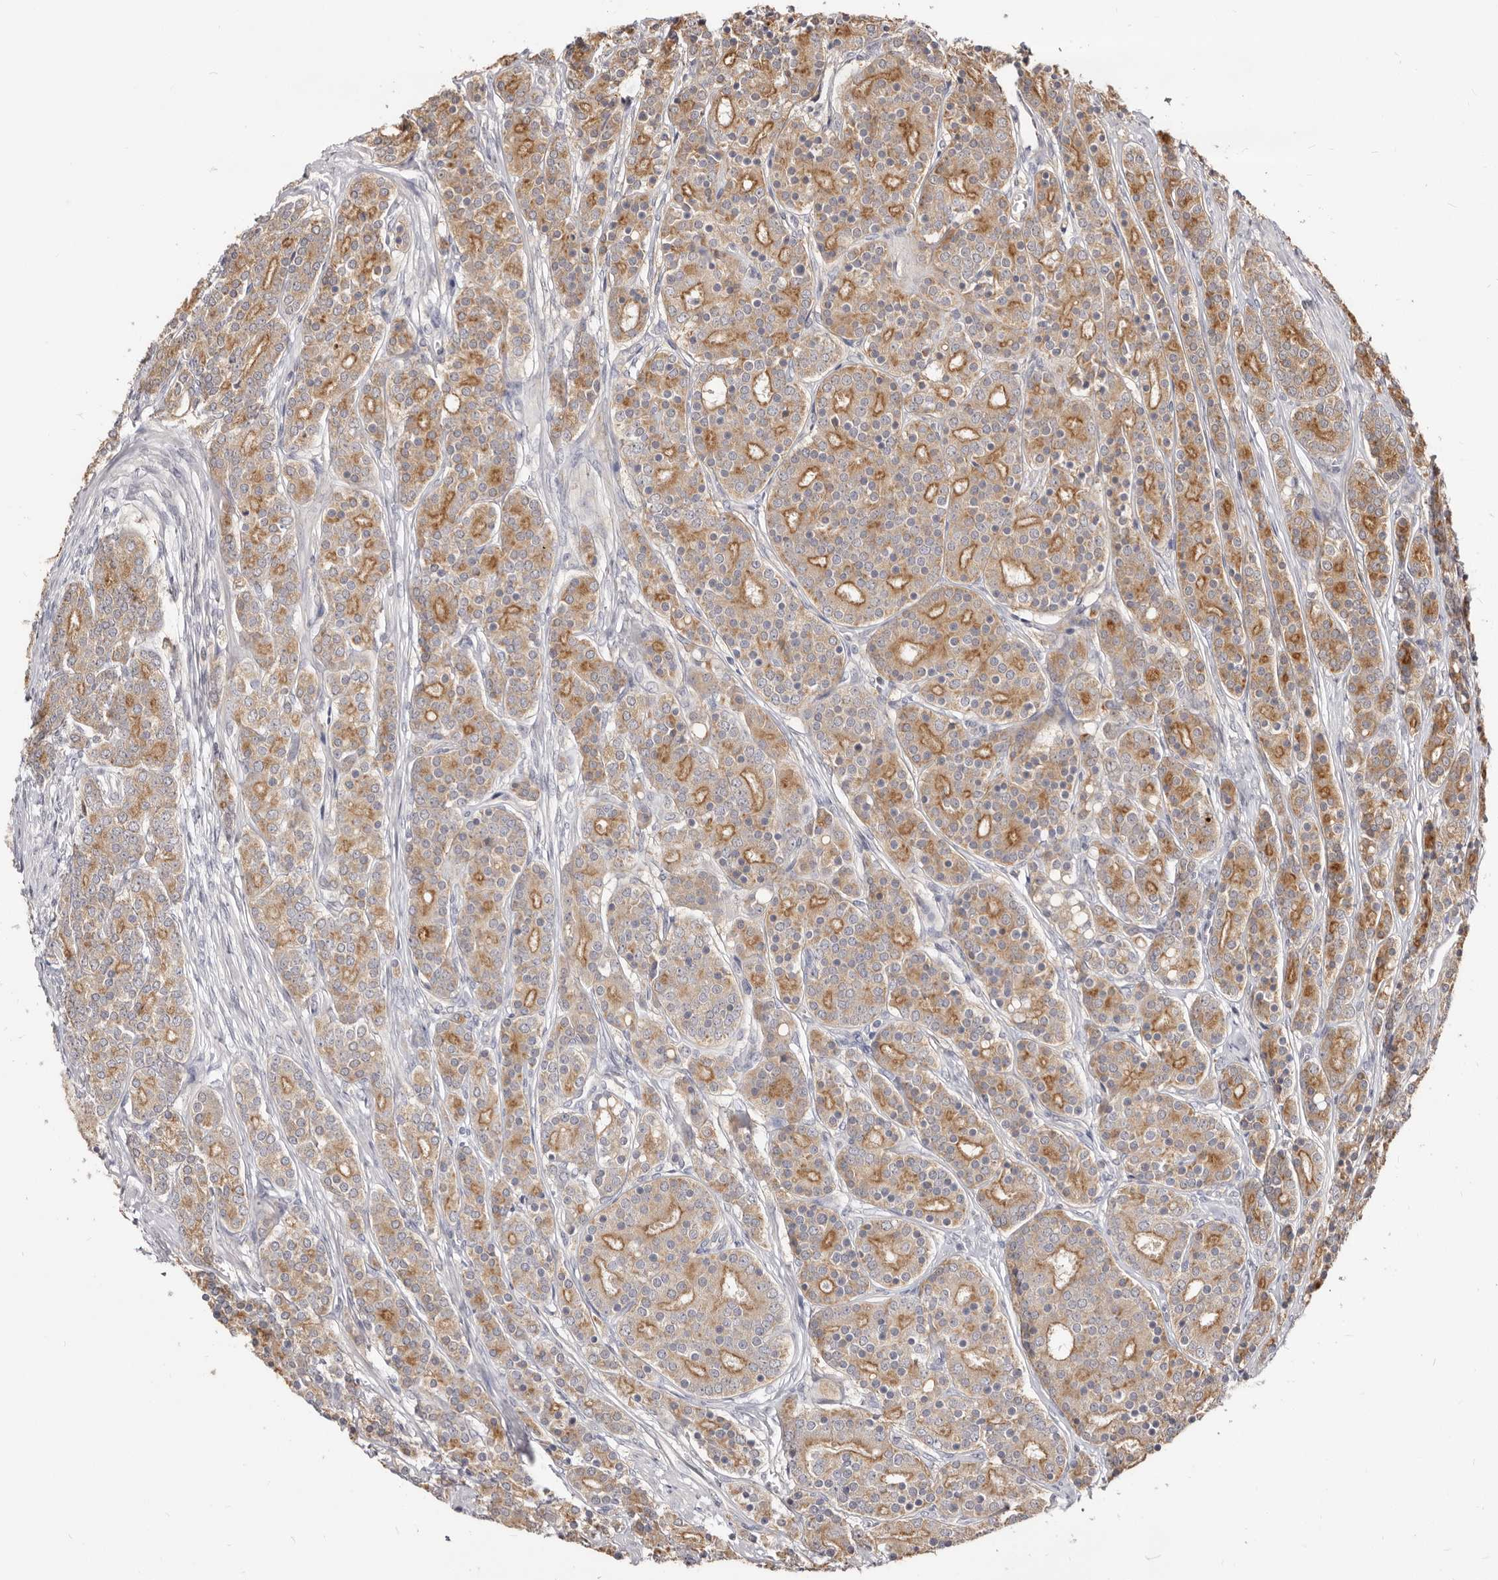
{"staining": {"intensity": "moderate", "quantity": ">75%", "location": "cytoplasmic/membranous"}, "tissue": "prostate cancer", "cell_type": "Tumor cells", "image_type": "cancer", "snomed": [{"axis": "morphology", "description": "Adenocarcinoma, High grade"}, {"axis": "topography", "description": "Prostate"}], "caption": "Prostate cancer stained with DAB (3,3'-diaminobenzidine) IHC displays medium levels of moderate cytoplasmic/membranous staining in about >75% of tumor cells. The staining is performed using DAB brown chromogen to label protein expression. The nuclei are counter-stained blue using hematoxylin.", "gene": "TC2N", "patient": {"sex": "male", "age": 62}}